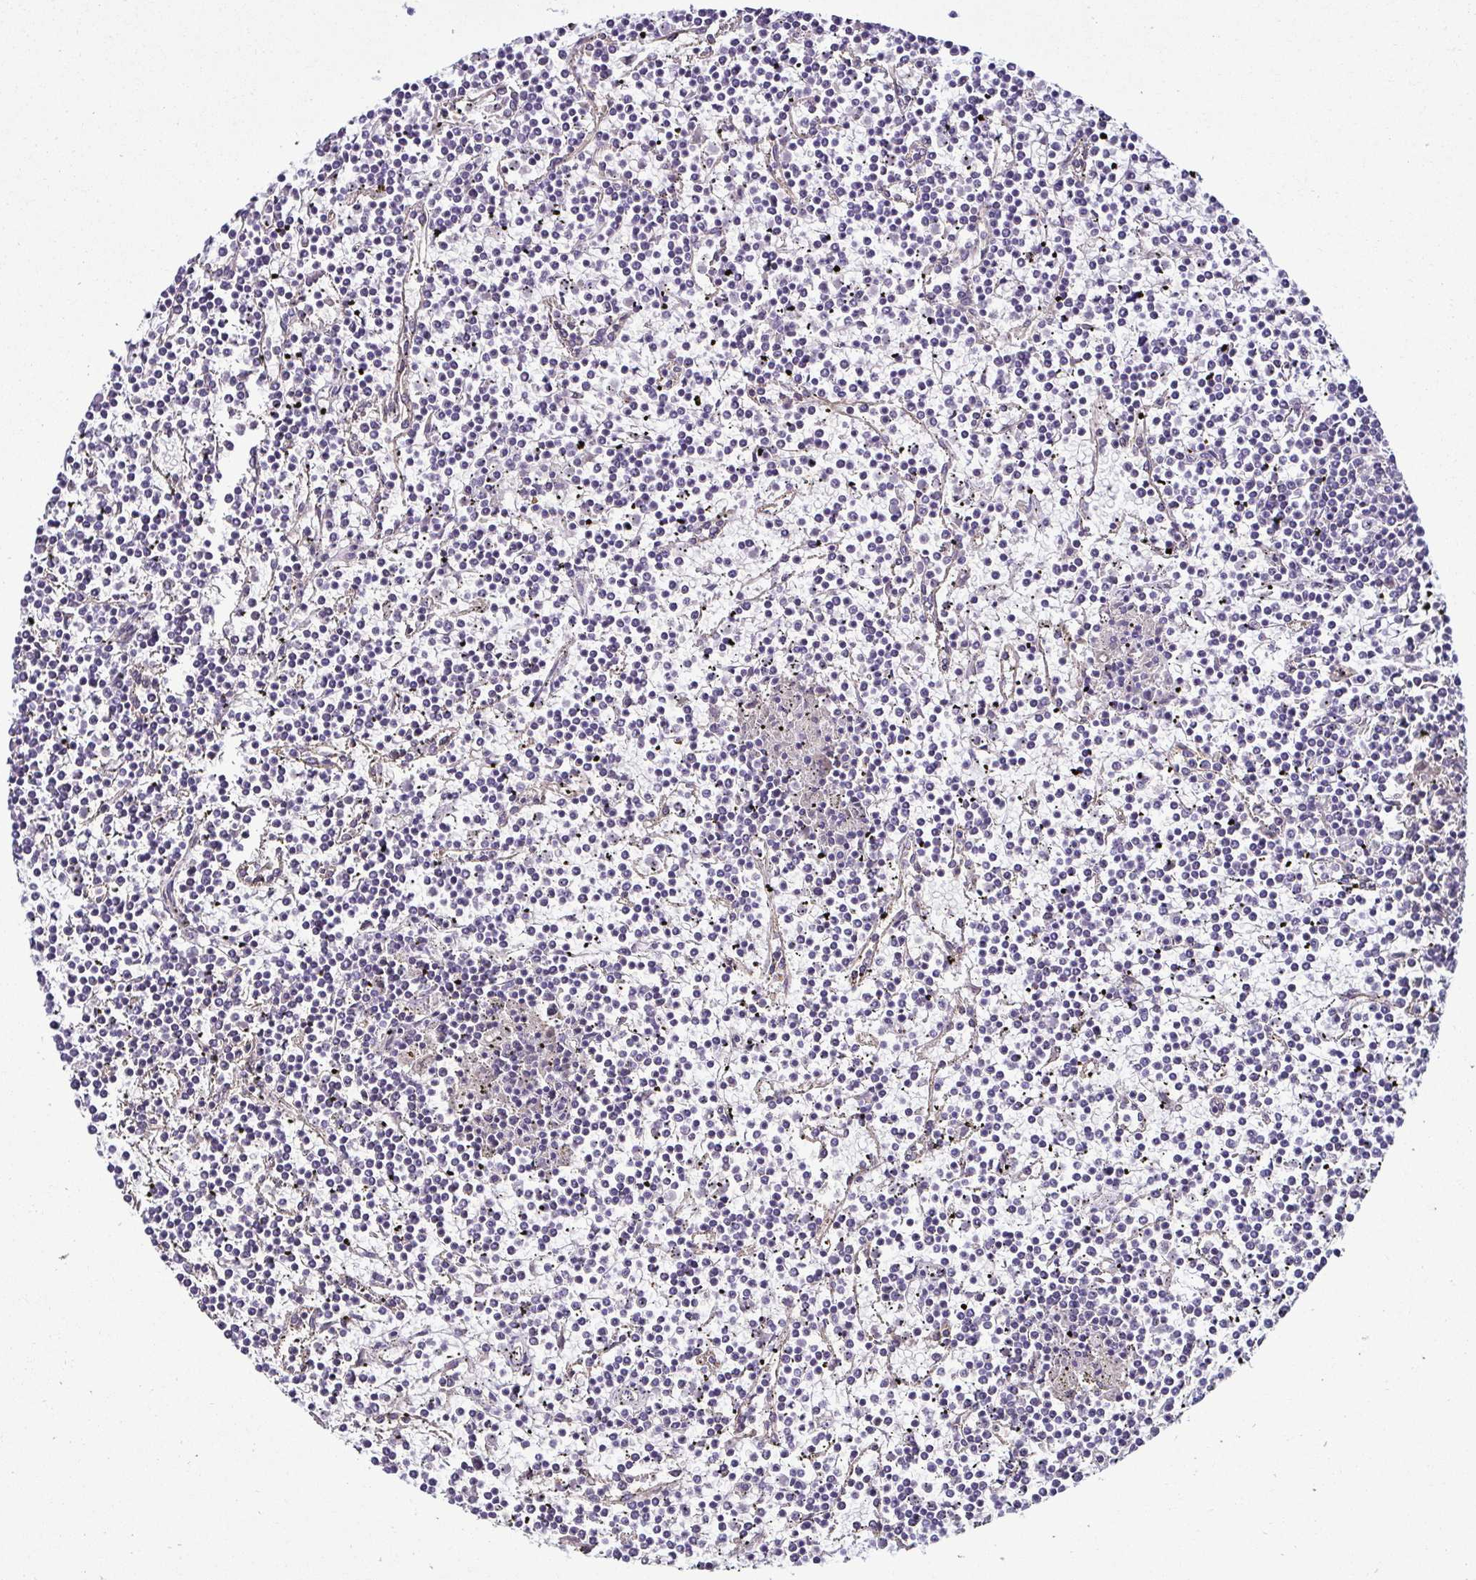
{"staining": {"intensity": "negative", "quantity": "none", "location": "none"}, "tissue": "lymphoma", "cell_type": "Tumor cells", "image_type": "cancer", "snomed": [{"axis": "morphology", "description": "Malignant lymphoma, non-Hodgkin's type, Low grade"}, {"axis": "topography", "description": "Spleen"}], "caption": "High power microscopy image of an immunohistochemistry (IHC) image of low-grade malignant lymphoma, non-Hodgkin's type, revealing no significant staining in tumor cells.", "gene": "LMOD2", "patient": {"sex": "female", "age": 19}}